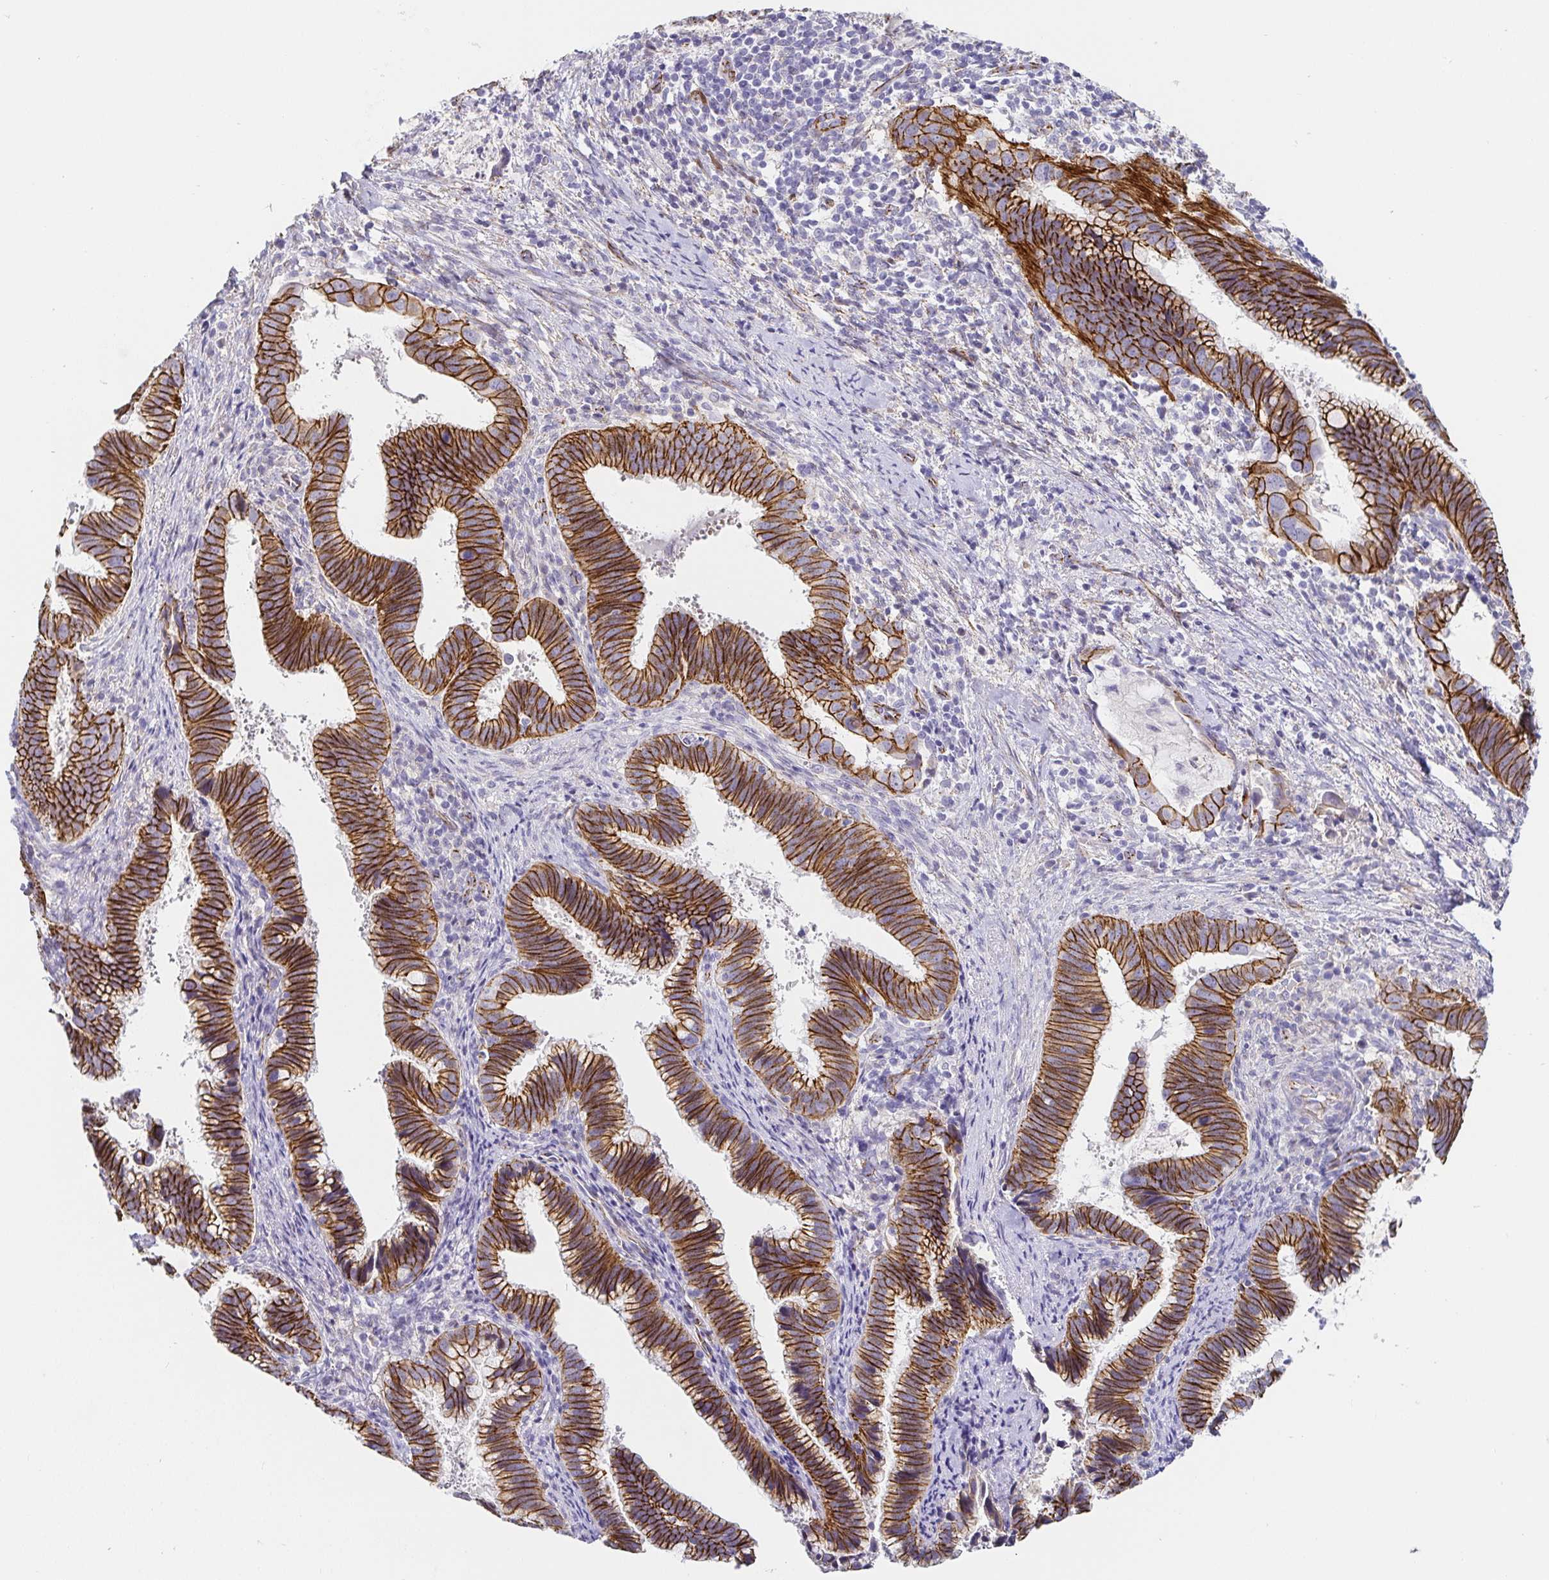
{"staining": {"intensity": "strong", "quantity": ">75%", "location": "cytoplasmic/membranous"}, "tissue": "cervical cancer", "cell_type": "Tumor cells", "image_type": "cancer", "snomed": [{"axis": "morphology", "description": "Adenocarcinoma, NOS"}, {"axis": "topography", "description": "Cervix"}], "caption": "Human cervical cancer stained with a brown dye reveals strong cytoplasmic/membranous positive staining in approximately >75% of tumor cells.", "gene": "PIWIL3", "patient": {"sex": "female", "age": 56}}